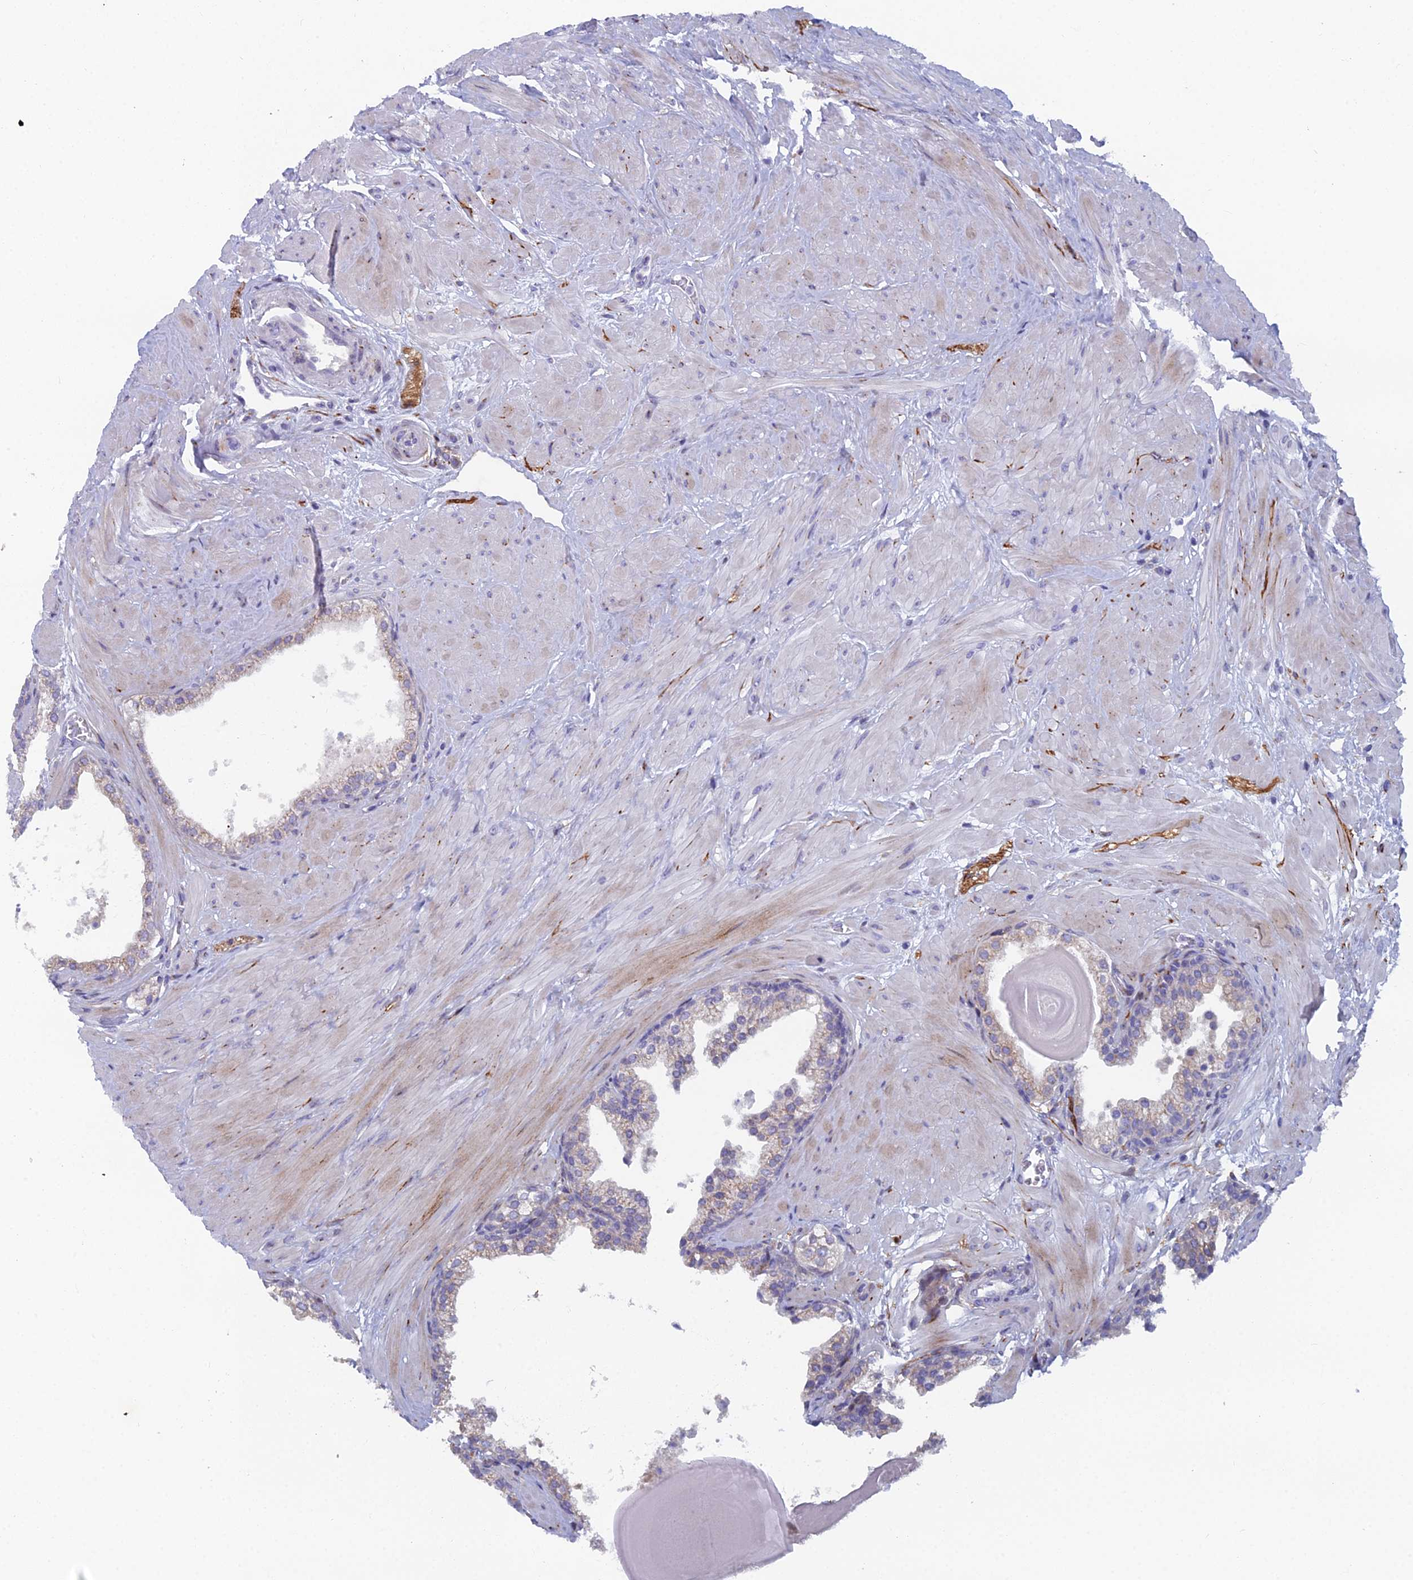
{"staining": {"intensity": "weak", "quantity": "<25%", "location": "cytoplasmic/membranous"}, "tissue": "prostate", "cell_type": "Glandular cells", "image_type": "normal", "snomed": [{"axis": "morphology", "description": "Normal tissue, NOS"}, {"axis": "topography", "description": "Prostate"}], "caption": "This is an immunohistochemistry (IHC) histopathology image of unremarkable prostate. There is no expression in glandular cells.", "gene": "B9D2", "patient": {"sex": "male", "age": 48}}